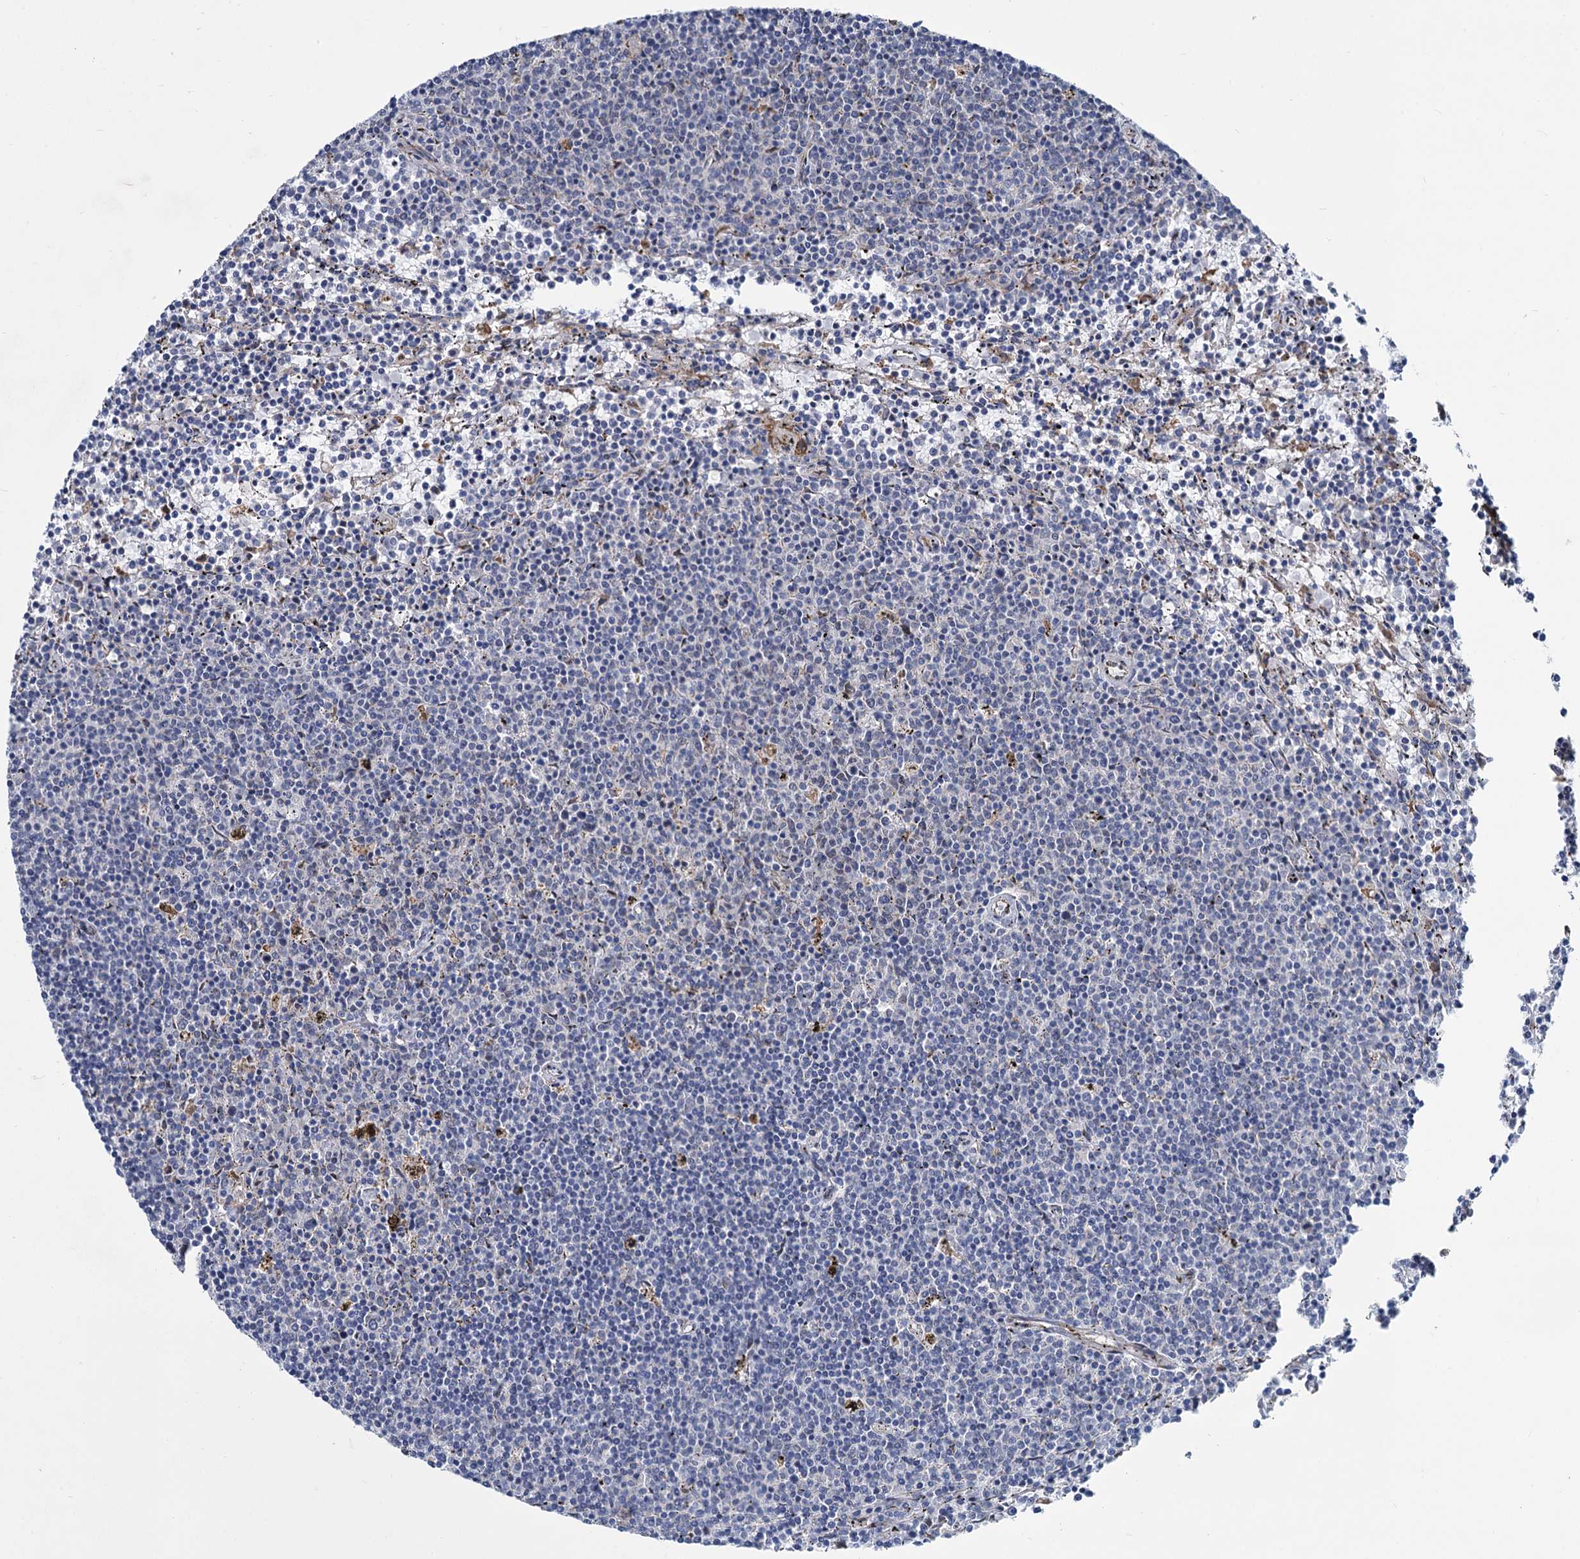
{"staining": {"intensity": "negative", "quantity": "none", "location": "none"}, "tissue": "lymphoma", "cell_type": "Tumor cells", "image_type": "cancer", "snomed": [{"axis": "morphology", "description": "Malignant lymphoma, non-Hodgkin's type, Low grade"}, {"axis": "topography", "description": "Spleen"}], "caption": "This micrograph is of lymphoma stained with immunohistochemistry to label a protein in brown with the nuclei are counter-stained blue. There is no positivity in tumor cells.", "gene": "PRSS35", "patient": {"sex": "female", "age": 50}}